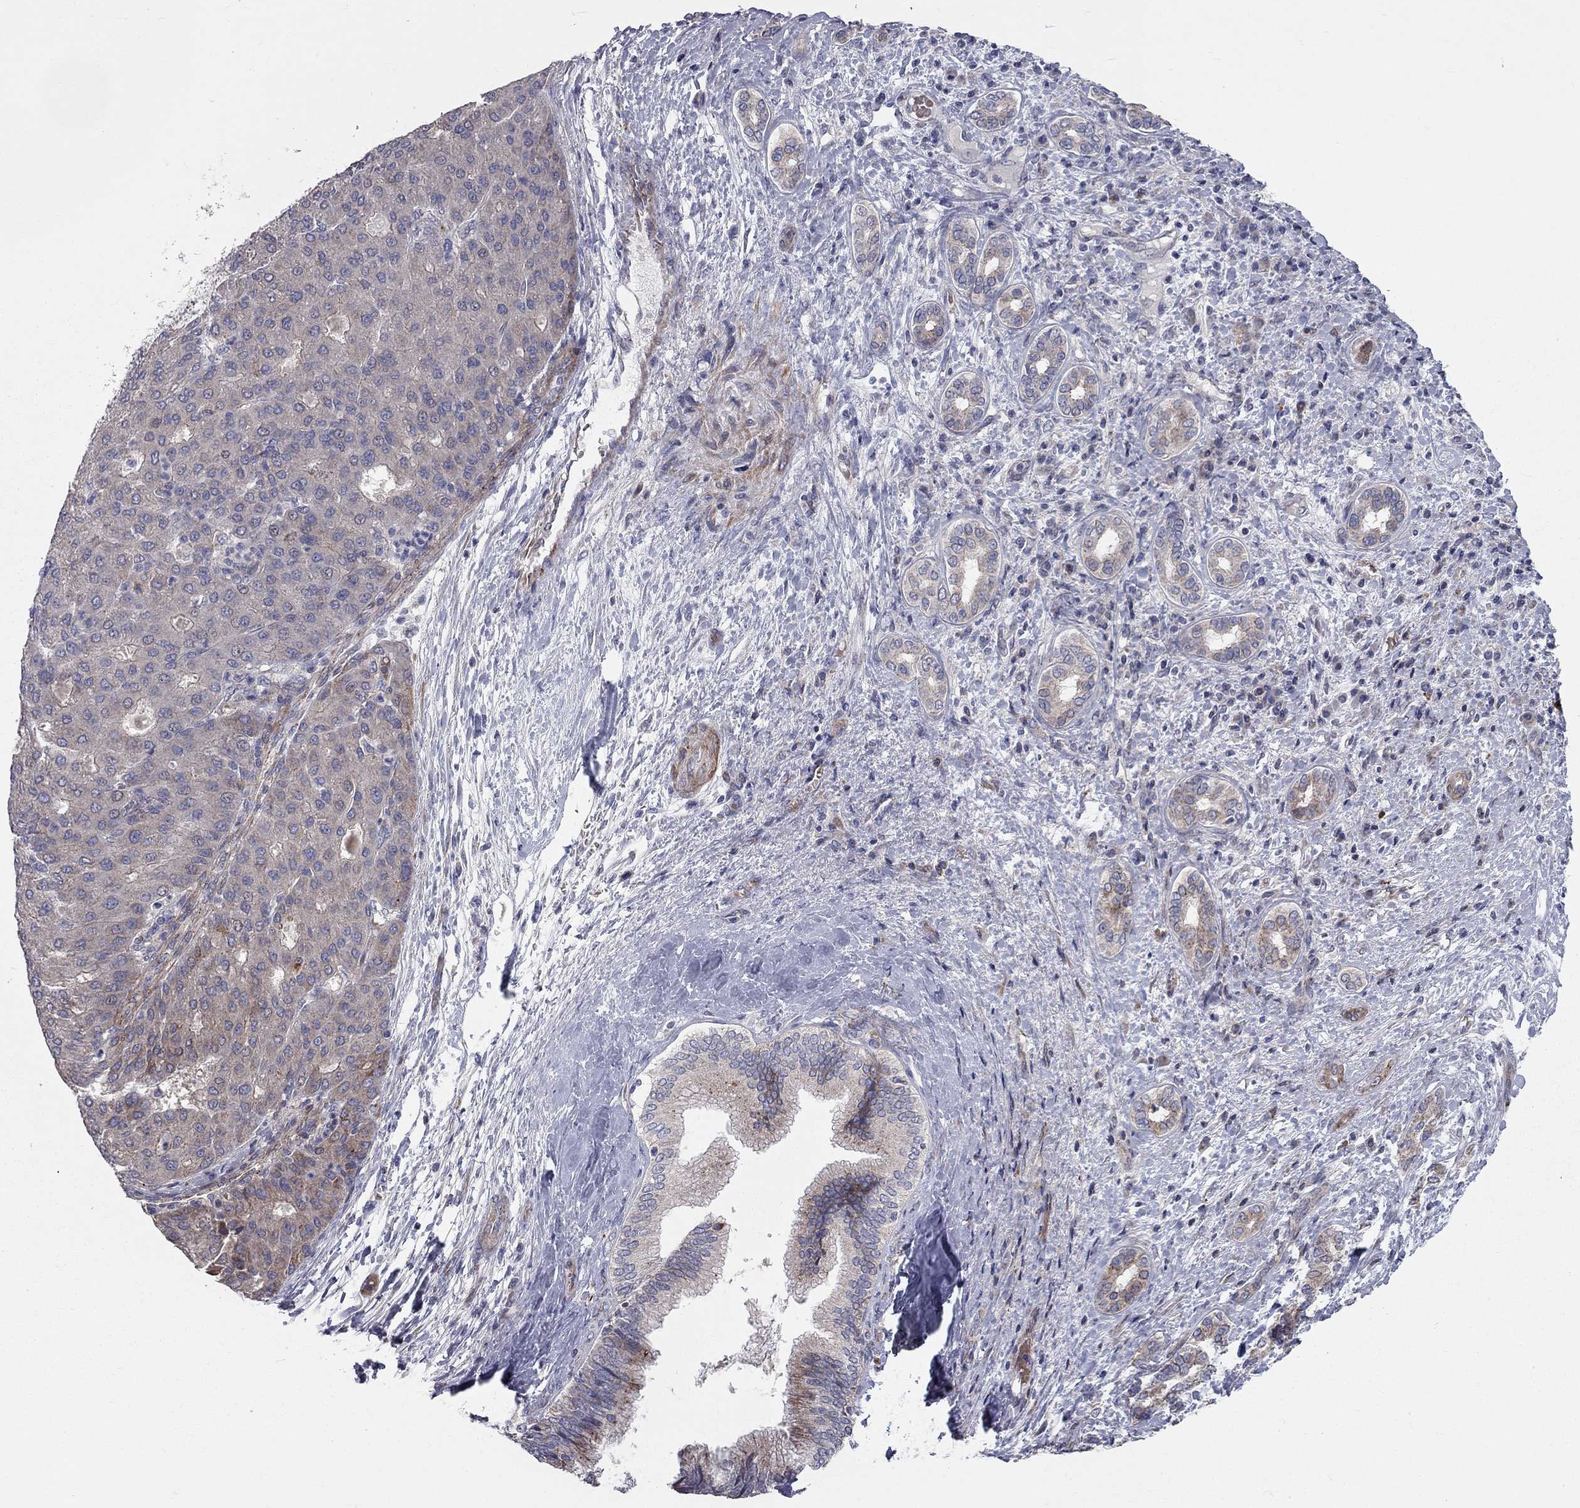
{"staining": {"intensity": "weak", "quantity": "<25%", "location": "cytoplasmic/membranous"}, "tissue": "liver cancer", "cell_type": "Tumor cells", "image_type": "cancer", "snomed": [{"axis": "morphology", "description": "Carcinoma, Hepatocellular, NOS"}, {"axis": "topography", "description": "Liver"}], "caption": "Tumor cells are negative for protein expression in human liver cancer (hepatocellular carcinoma). Brightfield microscopy of IHC stained with DAB (brown) and hematoxylin (blue), captured at high magnification.", "gene": "KANSL1L", "patient": {"sex": "male", "age": 65}}